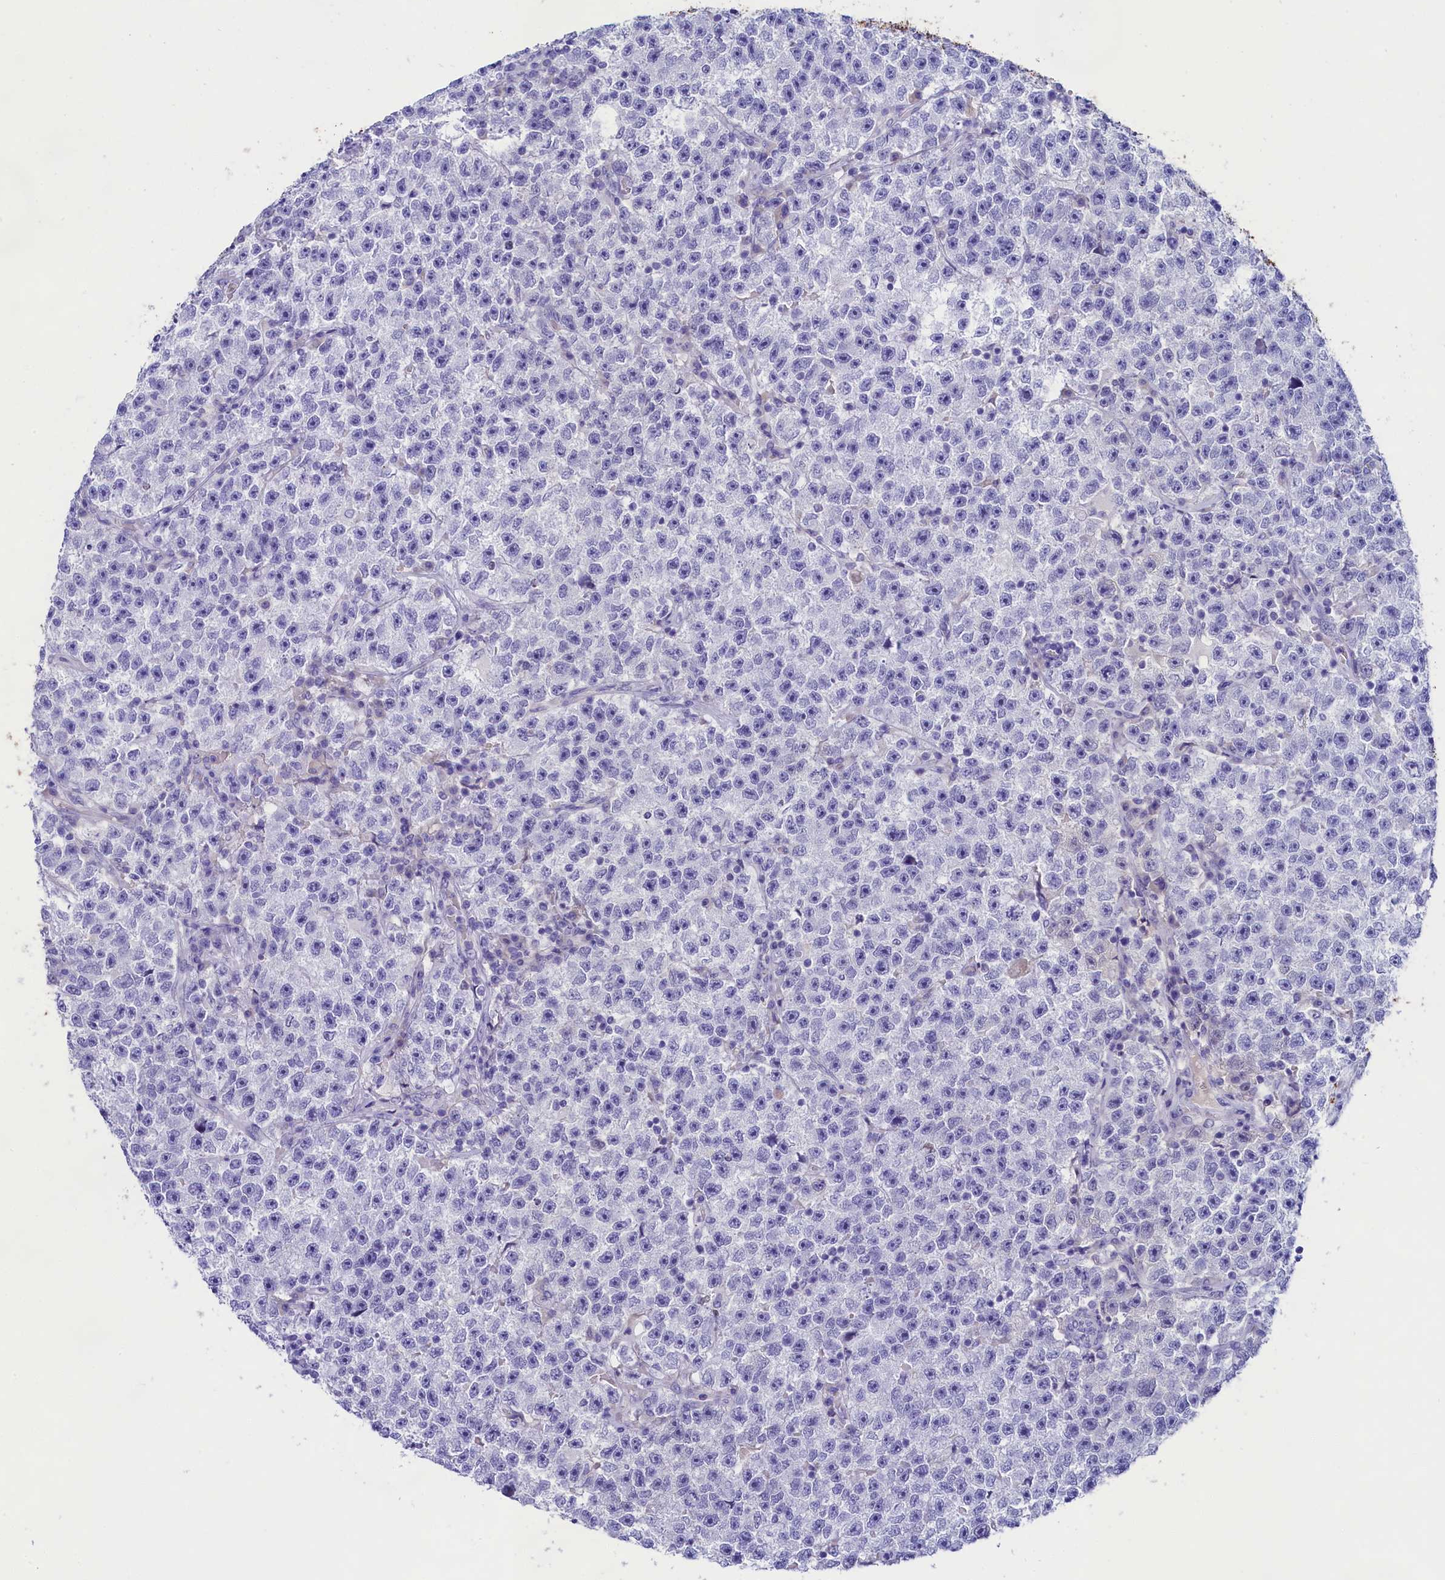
{"staining": {"intensity": "negative", "quantity": "none", "location": "none"}, "tissue": "testis cancer", "cell_type": "Tumor cells", "image_type": "cancer", "snomed": [{"axis": "morphology", "description": "Seminoma, NOS"}, {"axis": "topography", "description": "Testis"}], "caption": "A photomicrograph of human testis cancer is negative for staining in tumor cells.", "gene": "SULT2A1", "patient": {"sex": "male", "age": 22}}